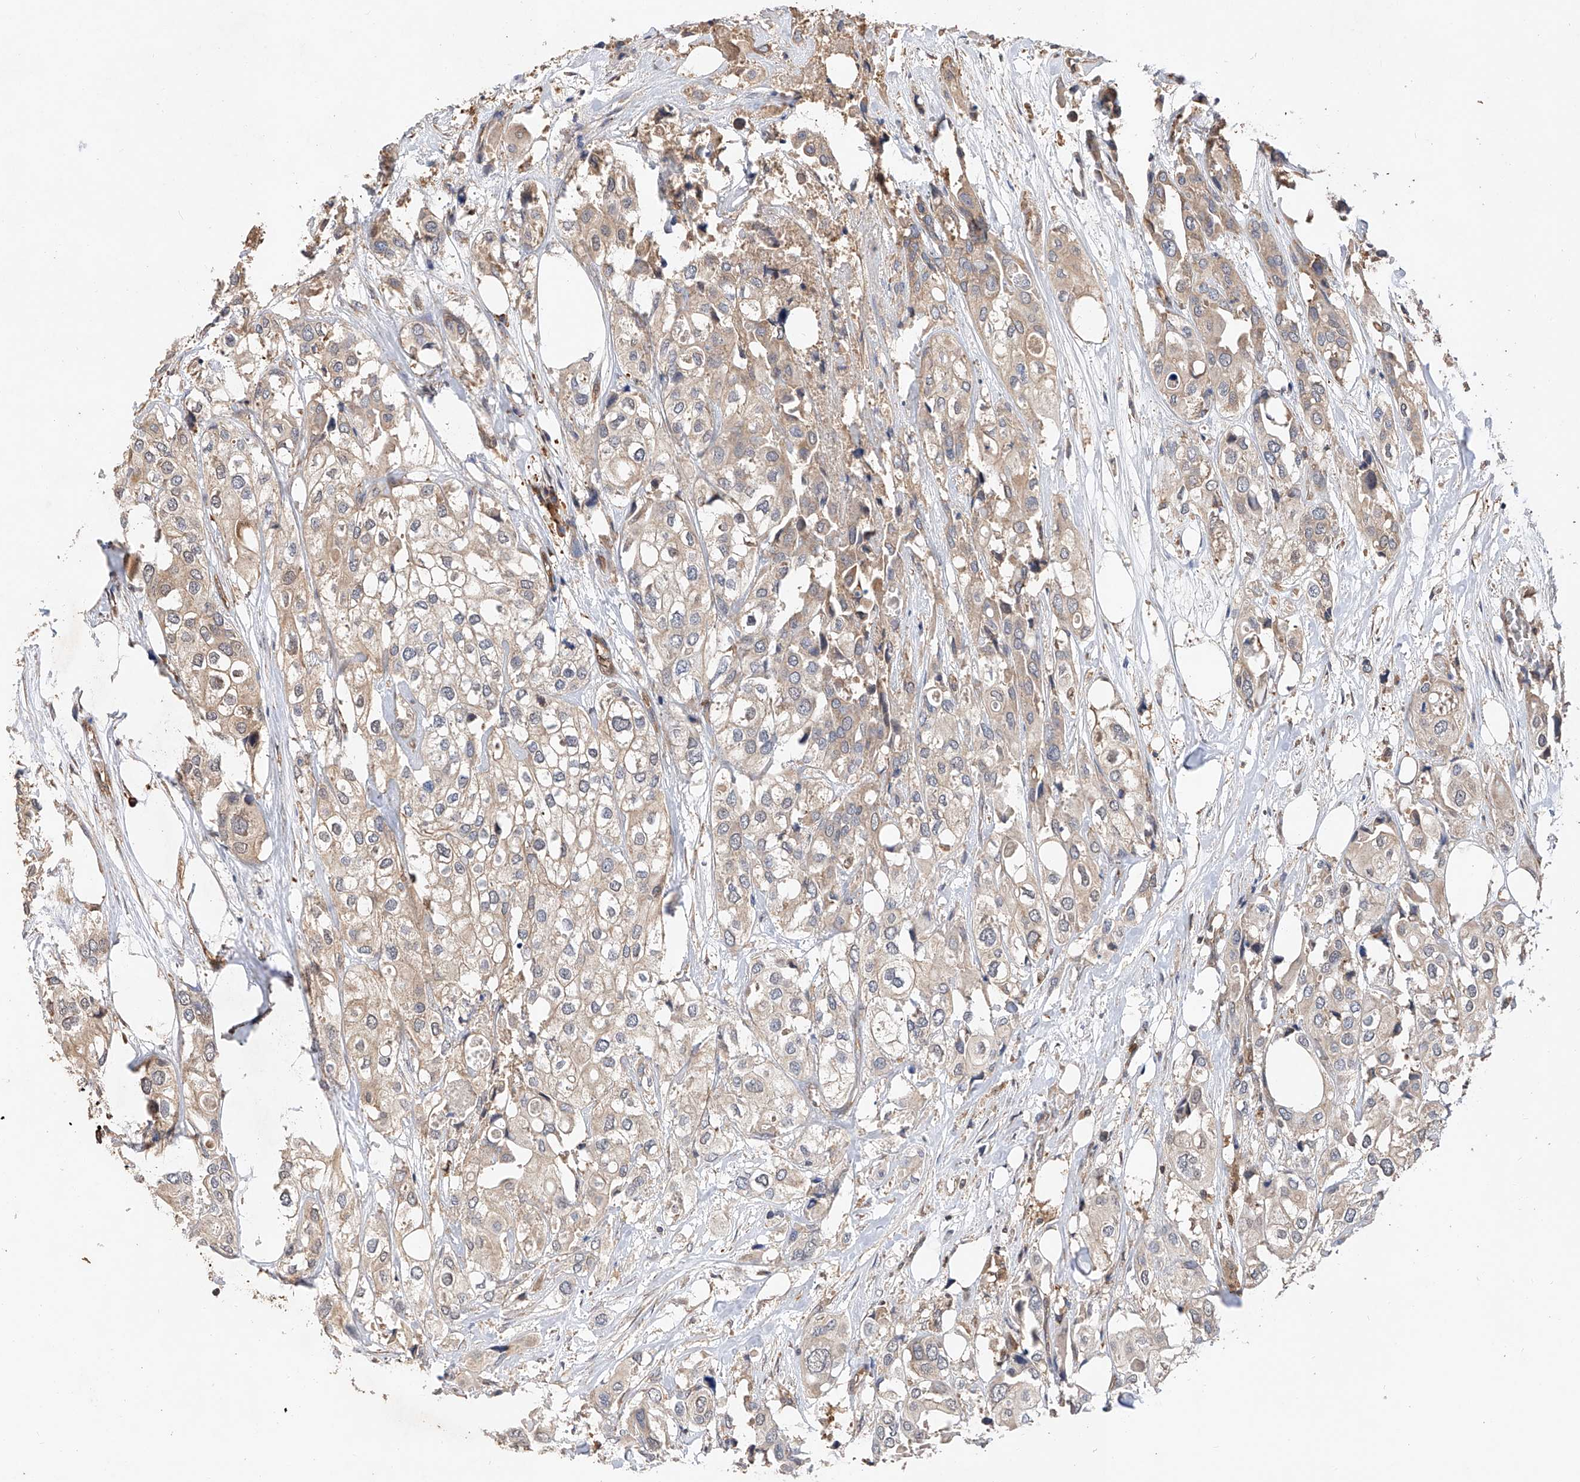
{"staining": {"intensity": "weak", "quantity": ">75%", "location": "cytoplasmic/membranous"}, "tissue": "urothelial cancer", "cell_type": "Tumor cells", "image_type": "cancer", "snomed": [{"axis": "morphology", "description": "Urothelial carcinoma, High grade"}, {"axis": "topography", "description": "Urinary bladder"}], "caption": "The micrograph exhibits immunohistochemical staining of urothelial cancer. There is weak cytoplasmic/membranous staining is appreciated in about >75% of tumor cells.", "gene": "RILPL2", "patient": {"sex": "male", "age": 64}}